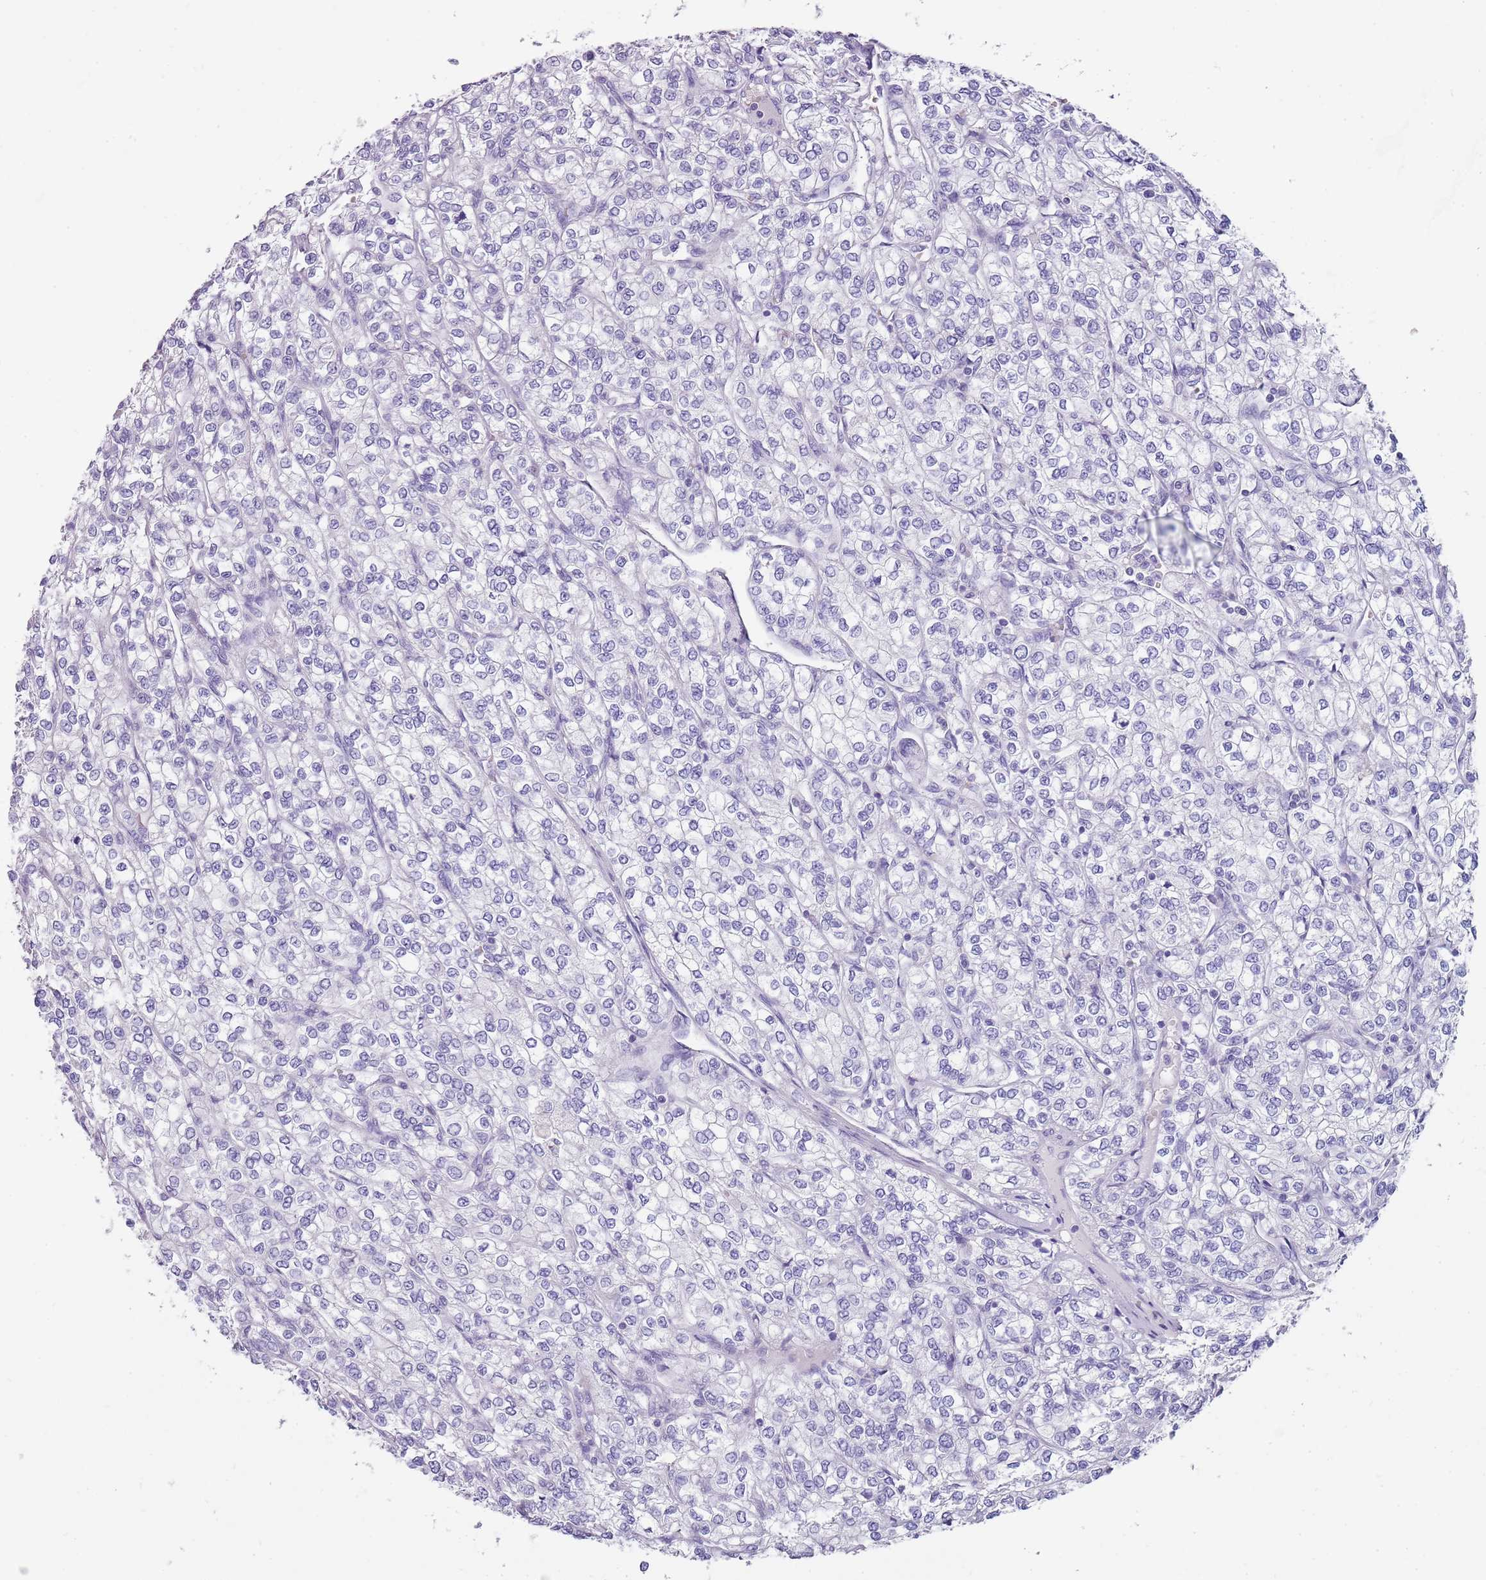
{"staining": {"intensity": "negative", "quantity": "none", "location": "none"}, "tissue": "renal cancer", "cell_type": "Tumor cells", "image_type": "cancer", "snomed": [{"axis": "morphology", "description": "Adenocarcinoma, NOS"}, {"axis": "topography", "description": "Kidney"}], "caption": "The image demonstrates no staining of tumor cells in renal cancer (adenocarcinoma). Nuclei are stained in blue.", "gene": "NBPF20", "patient": {"sex": "male", "age": 80}}